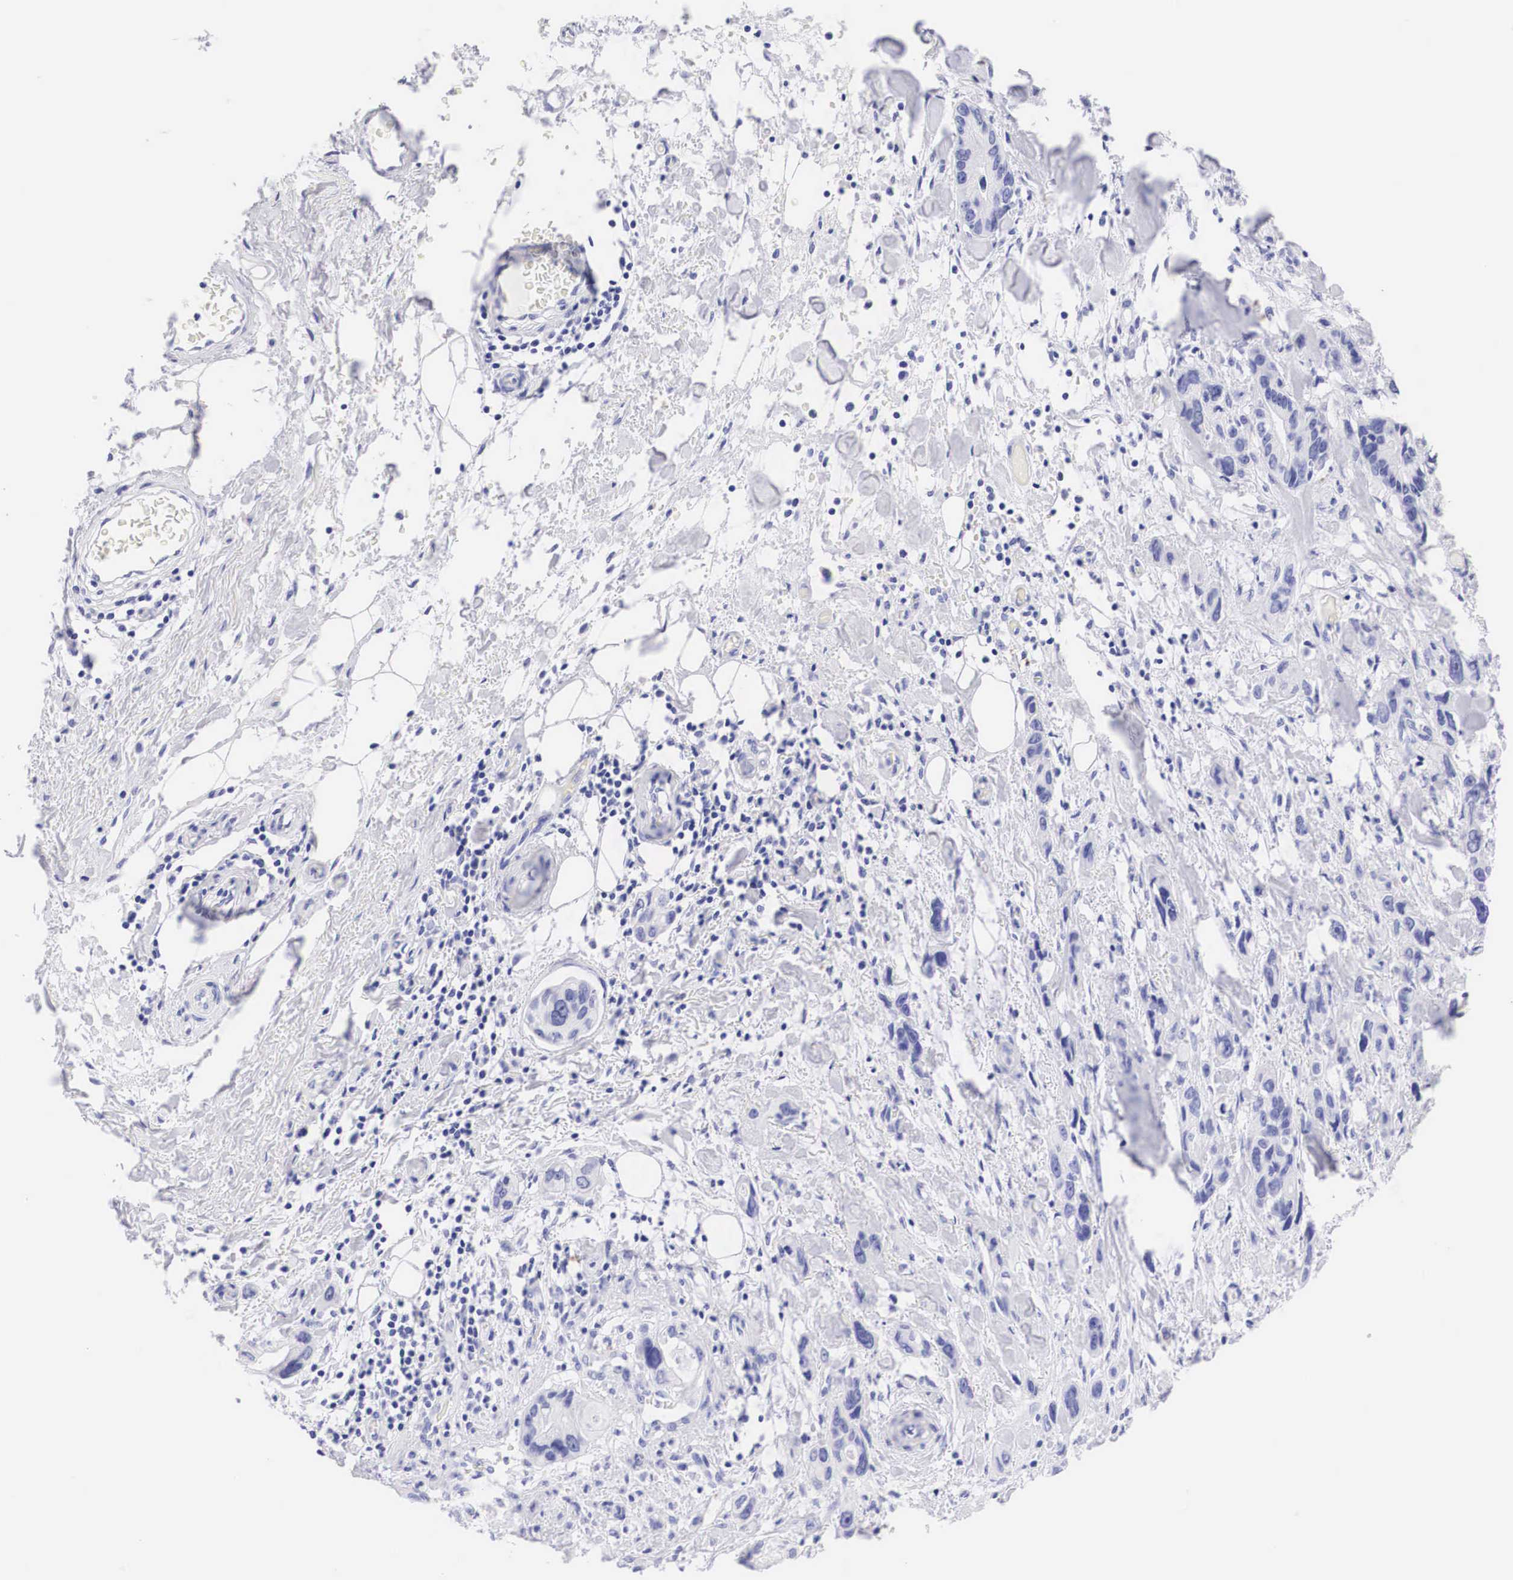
{"staining": {"intensity": "negative", "quantity": "none", "location": "none"}, "tissue": "stomach cancer", "cell_type": "Tumor cells", "image_type": "cancer", "snomed": [{"axis": "morphology", "description": "Adenocarcinoma, NOS"}, {"axis": "topography", "description": "Stomach, upper"}], "caption": "Tumor cells show no significant protein positivity in stomach cancer (adenocarcinoma).", "gene": "TYR", "patient": {"sex": "male", "age": 47}}